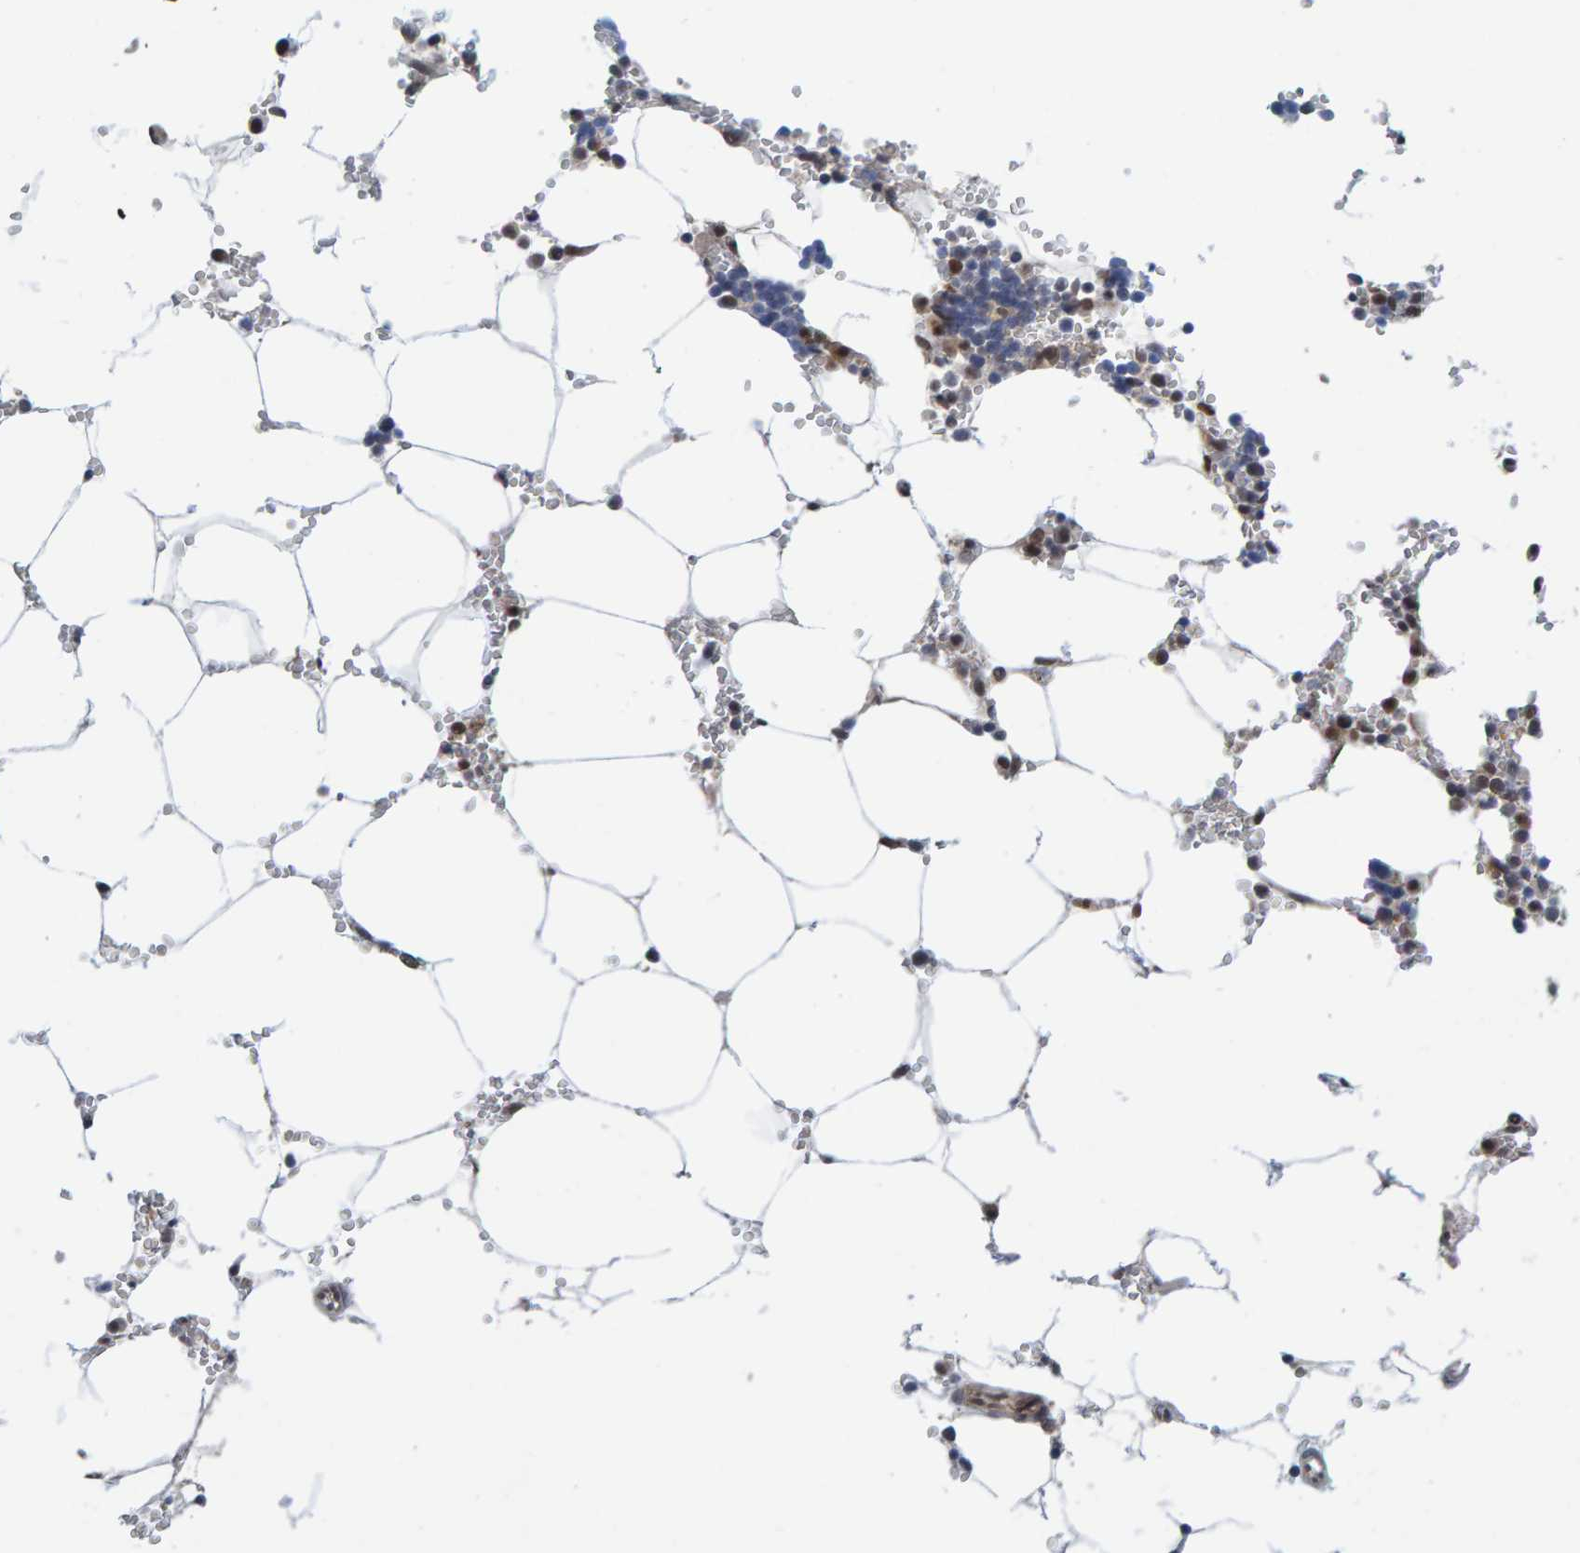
{"staining": {"intensity": "moderate", "quantity": "<25%", "location": "nuclear"}, "tissue": "bone marrow", "cell_type": "Hematopoietic cells", "image_type": "normal", "snomed": [{"axis": "morphology", "description": "Normal tissue, NOS"}, {"axis": "topography", "description": "Bone marrow"}], "caption": "Bone marrow stained for a protein (brown) demonstrates moderate nuclear positive expression in about <25% of hematopoietic cells.", "gene": "SCRN2", "patient": {"sex": "male", "age": 70}}